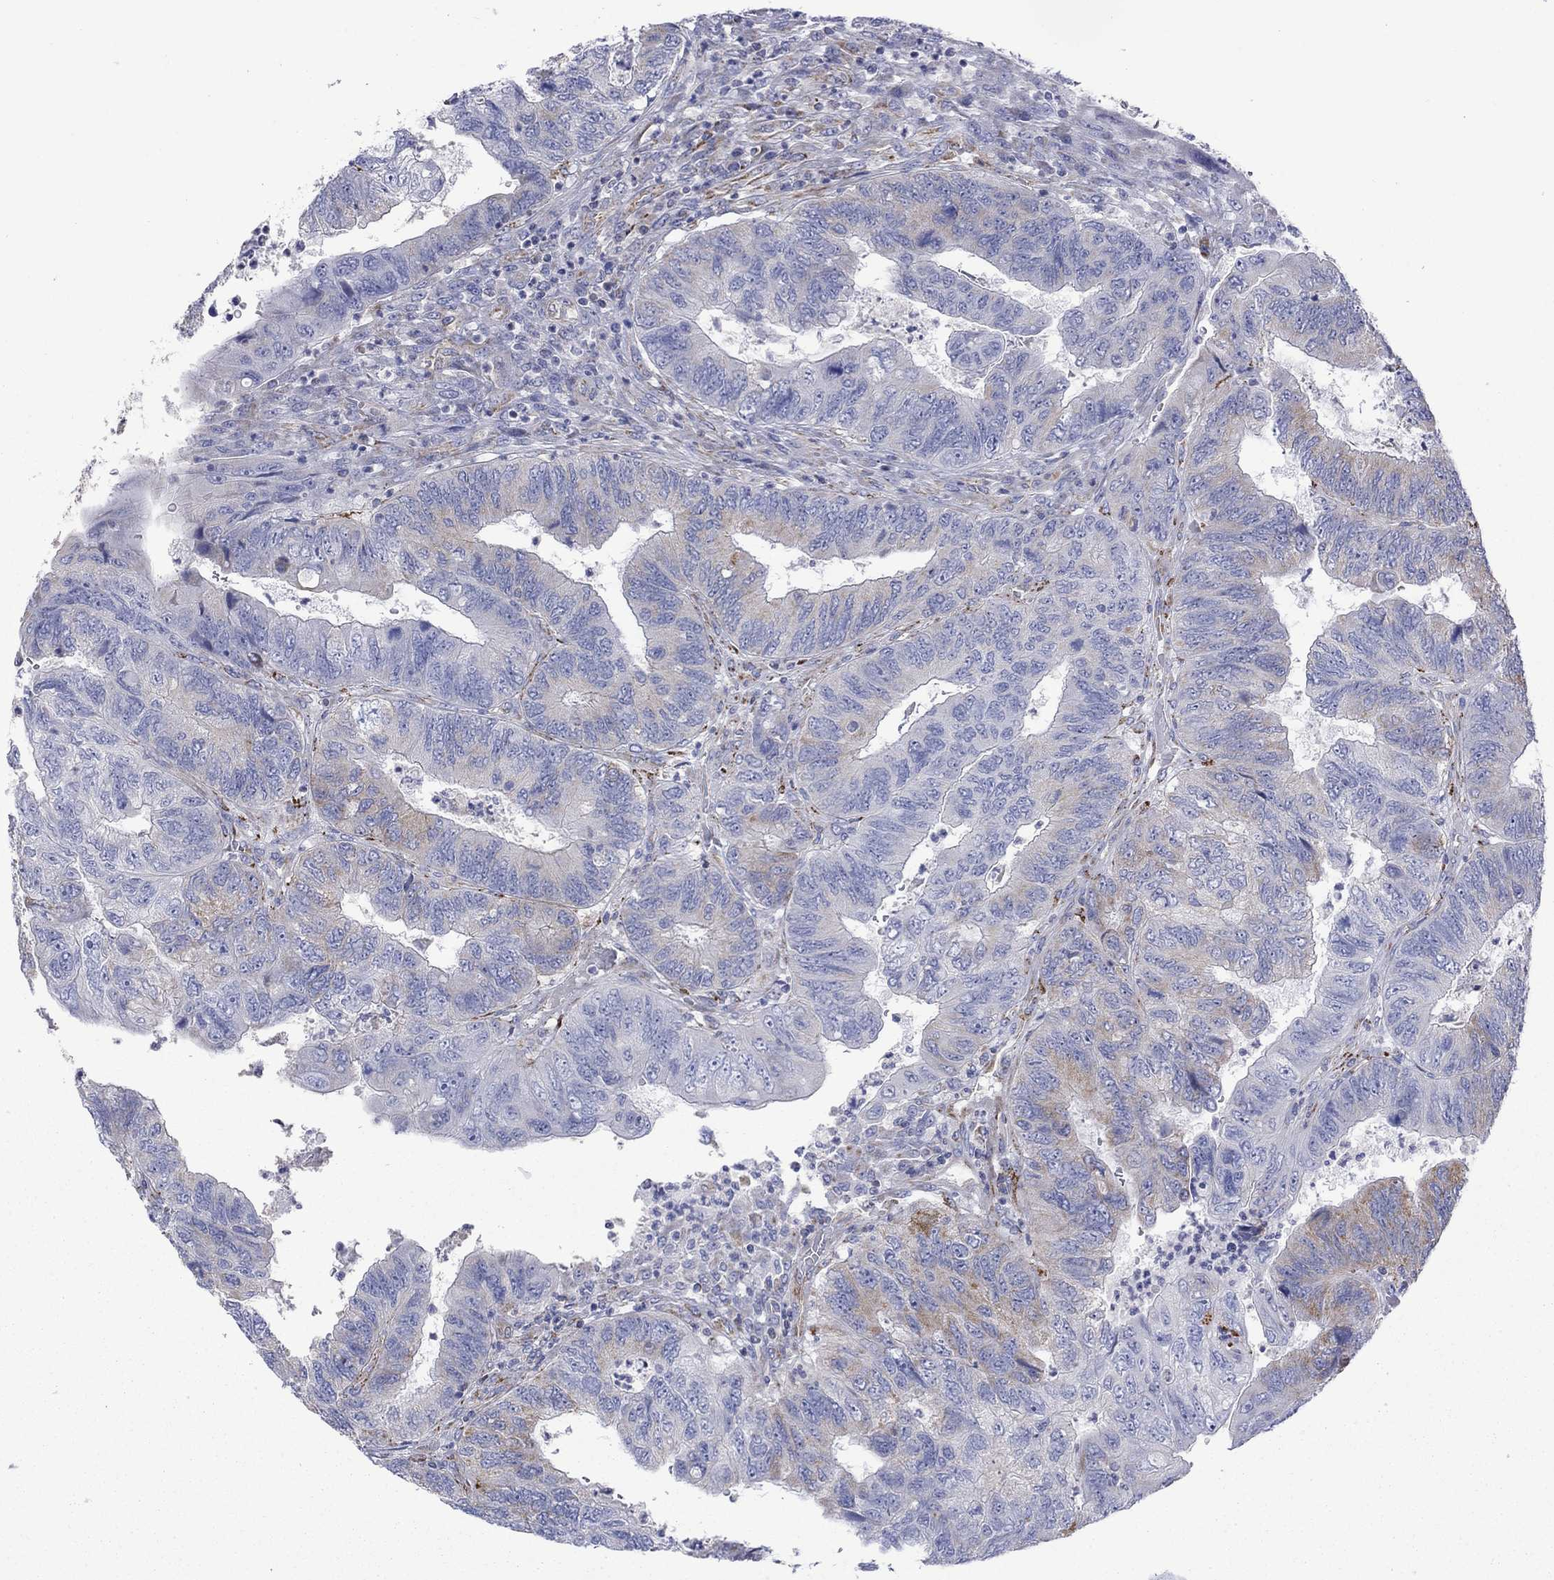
{"staining": {"intensity": "moderate", "quantity": "<25%", "location": "cytoplasmic/membranous"}, "tissue": "colorectal cancer", "cell_type": "Tumor cells", "image_type": "cancer", "snomed": [{"axis": "morphology", "description": "Adenocarcinoma, NOS"}, {"axis": "topography", "description": "Colon"}], "caption": "Protein positivity by immunohistochemistry shows moderate cytoplasmic/membranous positivity in approximately <25% of tumor cells in colorectal adenocarcinoma.", "gene": "CISD1", "patient": {"sex": "female", "age": 67}}